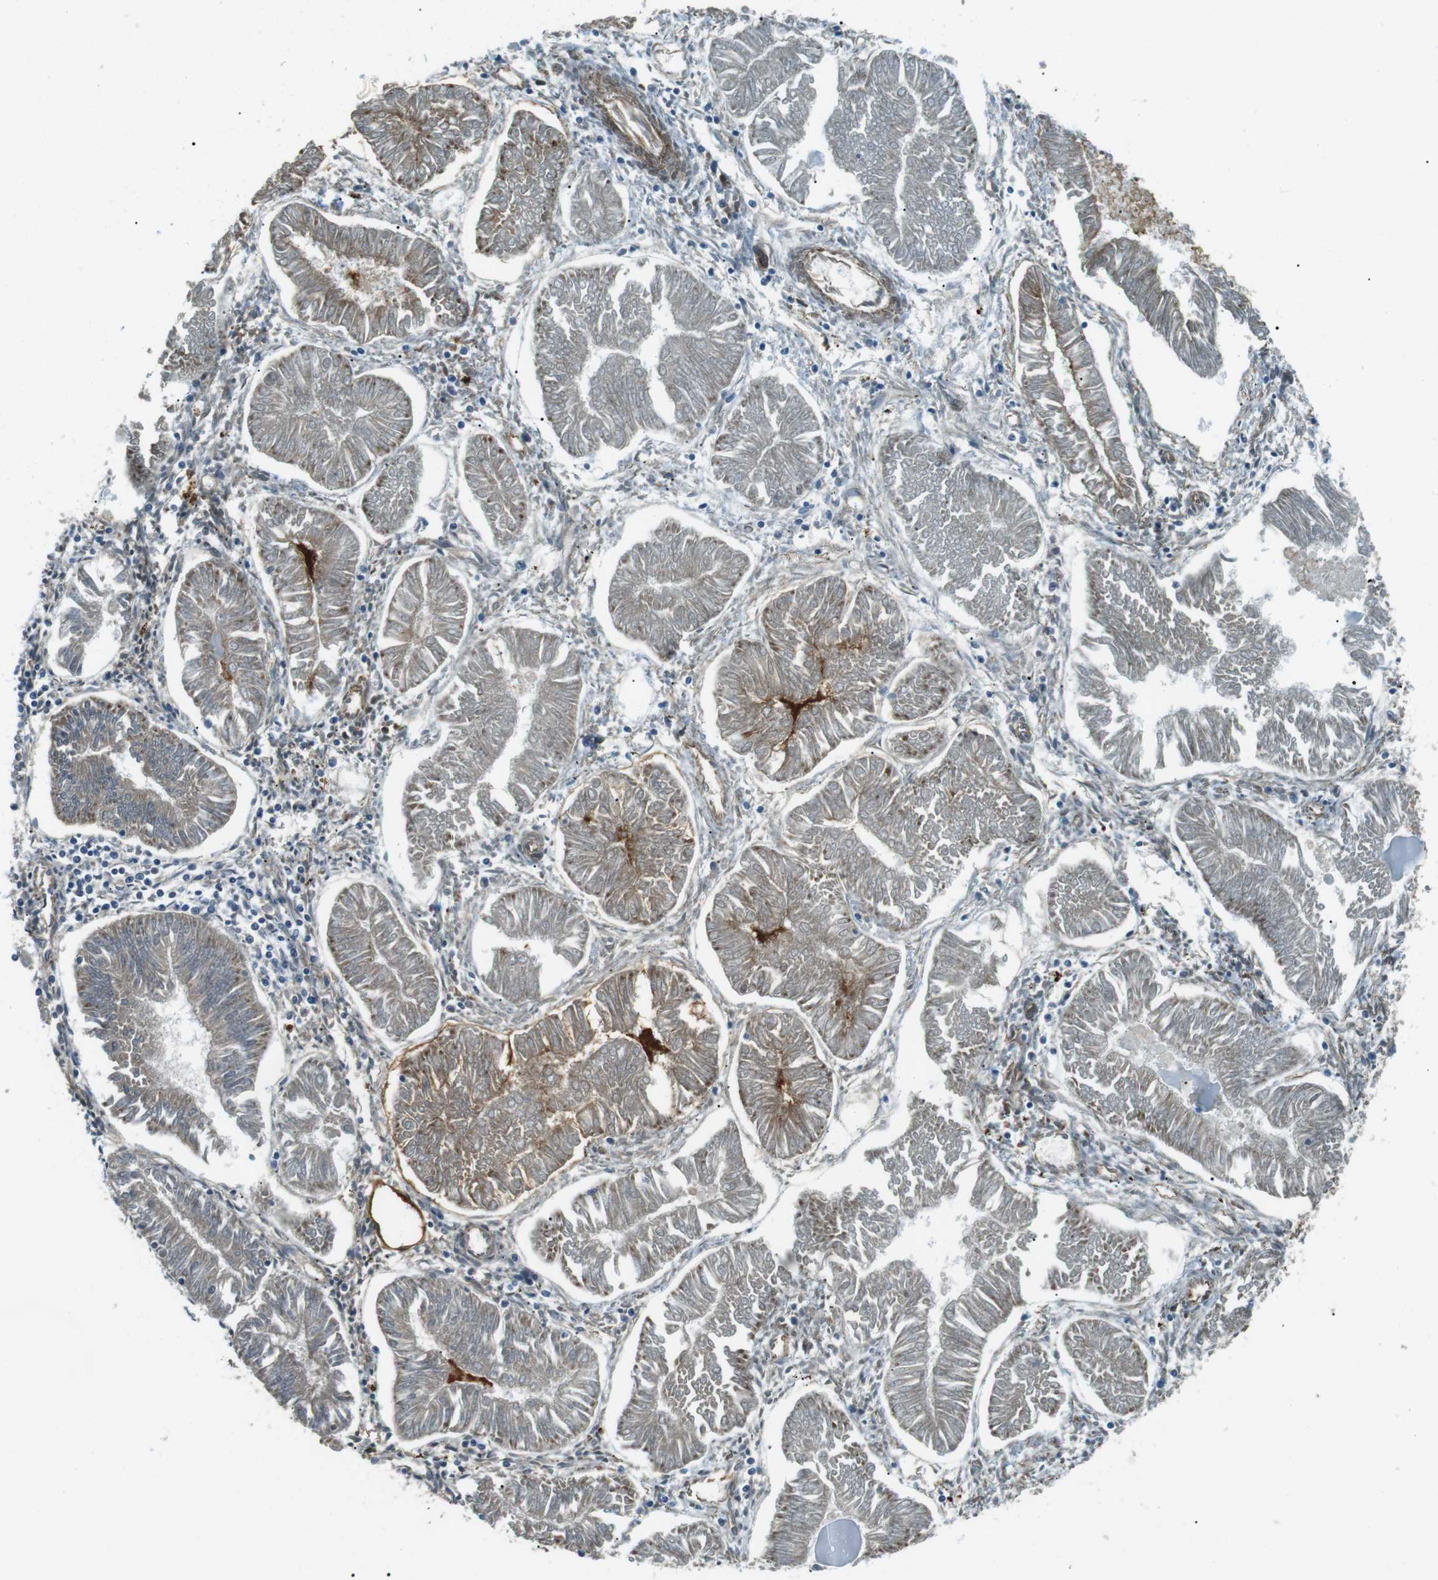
{"staining": {"intensity": "weak", "quantity": ">75%", "location": "cytoplasmic/membranous"}, "tissue": "endometrial cancer", "cell_type": "Tumor cells", "image_type": "cancer", "snomed": [{"axis": "morphology", "description": "Adenocarcinoma, NOS"}, {"axis": "topography", "description": "Endometrium"}], "caption": "Weak cytoplasmic/membranous expression for a protein is present in approximately >75% of tumor cells of adenocarcinoma (endometrial) using IHC.", "gene": "ODR4", "patient": {"sex": "female", "age": 53}}